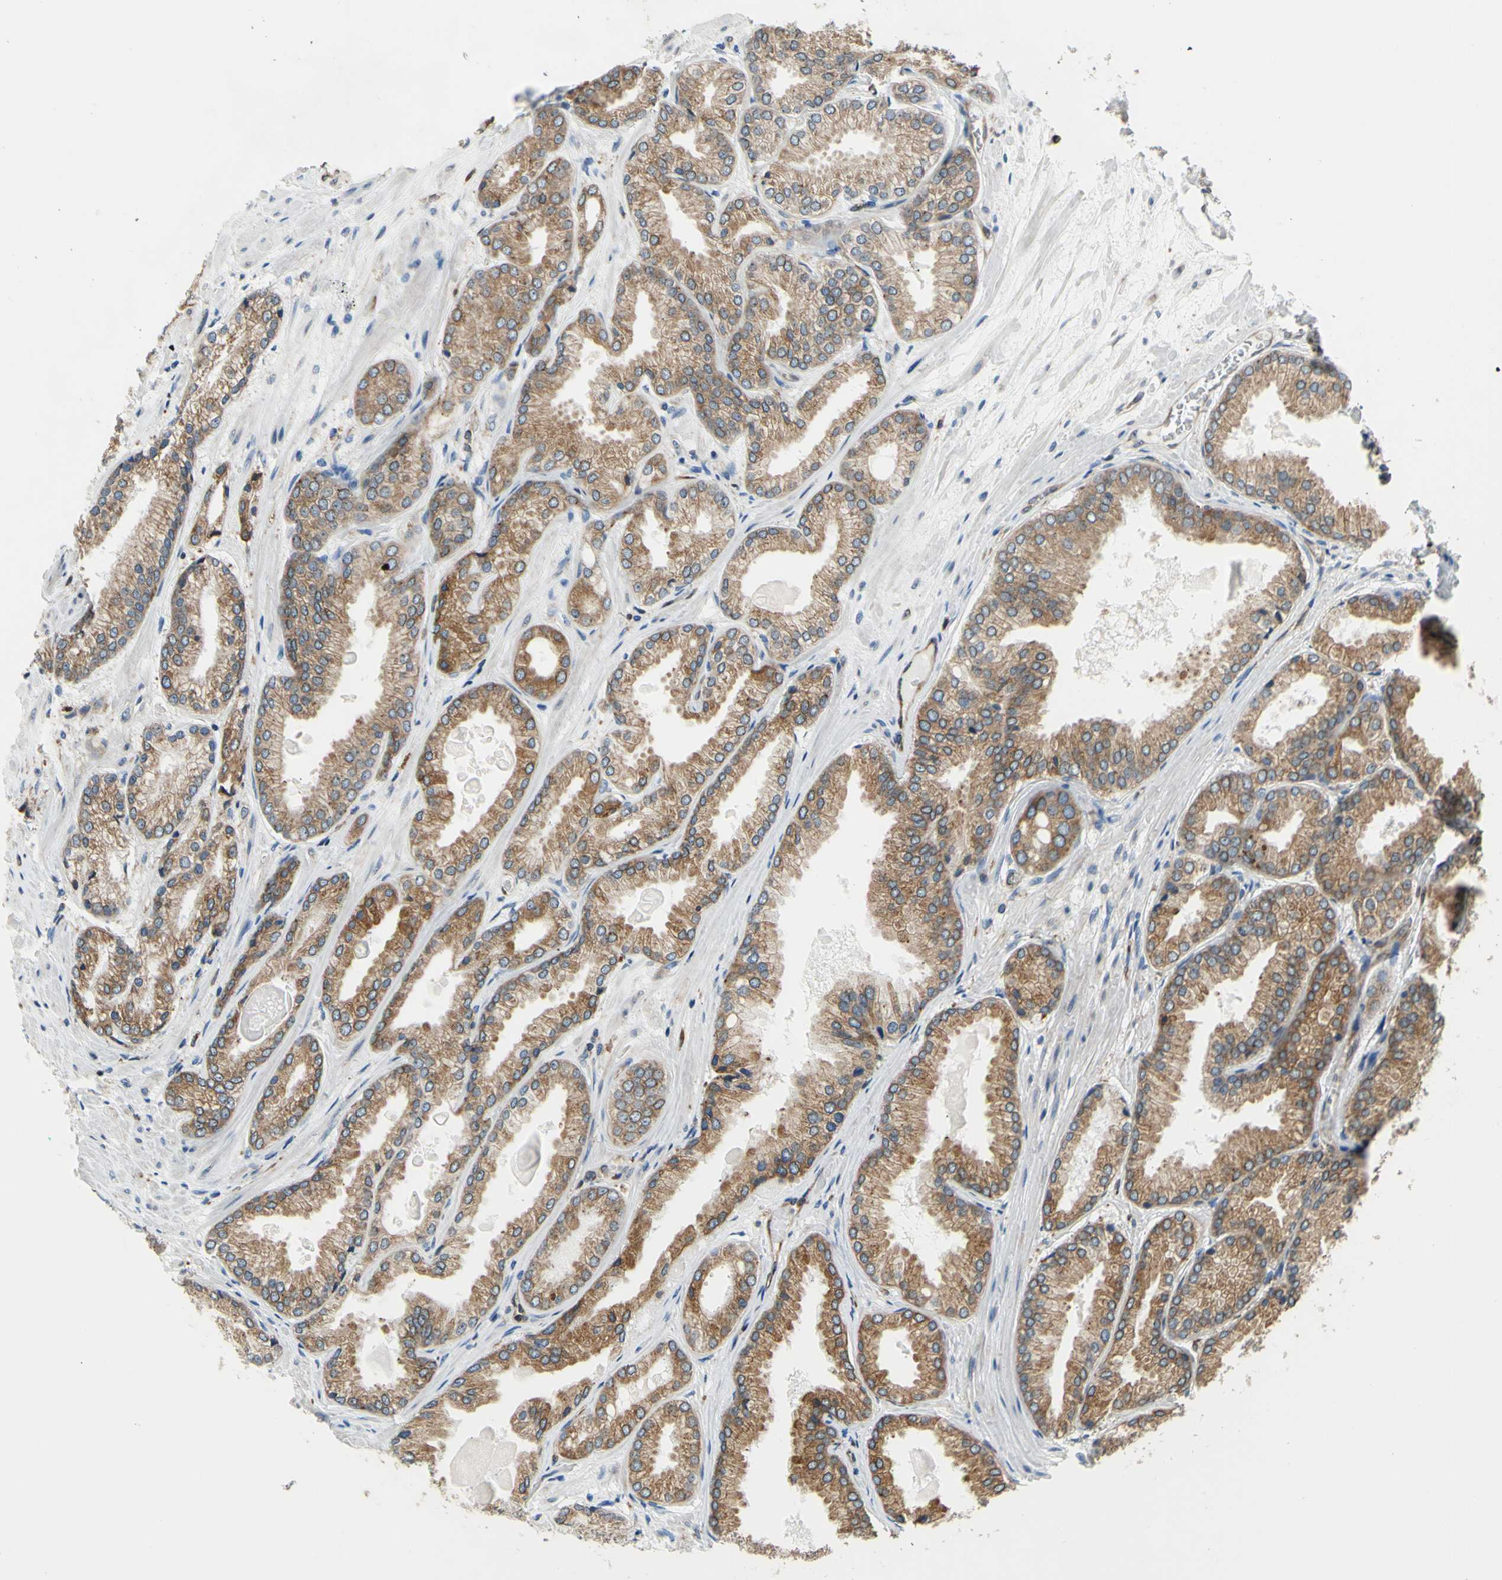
{"staining": {"intensity": "moderate", "quantity": ">75%", "location": "cytoplasmic/membranous"}, "tissue": "prostate cancer", "cell_type": "Tumor cells", "image_type": "cancer", "snomed": [{"axis": "morphology", "description": "Adenocarcinoma, High grade"}, {"axis": "topography", "description": "Prostate"}], "caption": "About >75% of tumor cells in prostate adenocarcinoma (high-grade) reveal moderate cytoplasmic/membranous protein positivity as visualized by brown immunohistochemical staining.", "gene": "MGST2", "patient": {"sex": "male", "age": 59}}